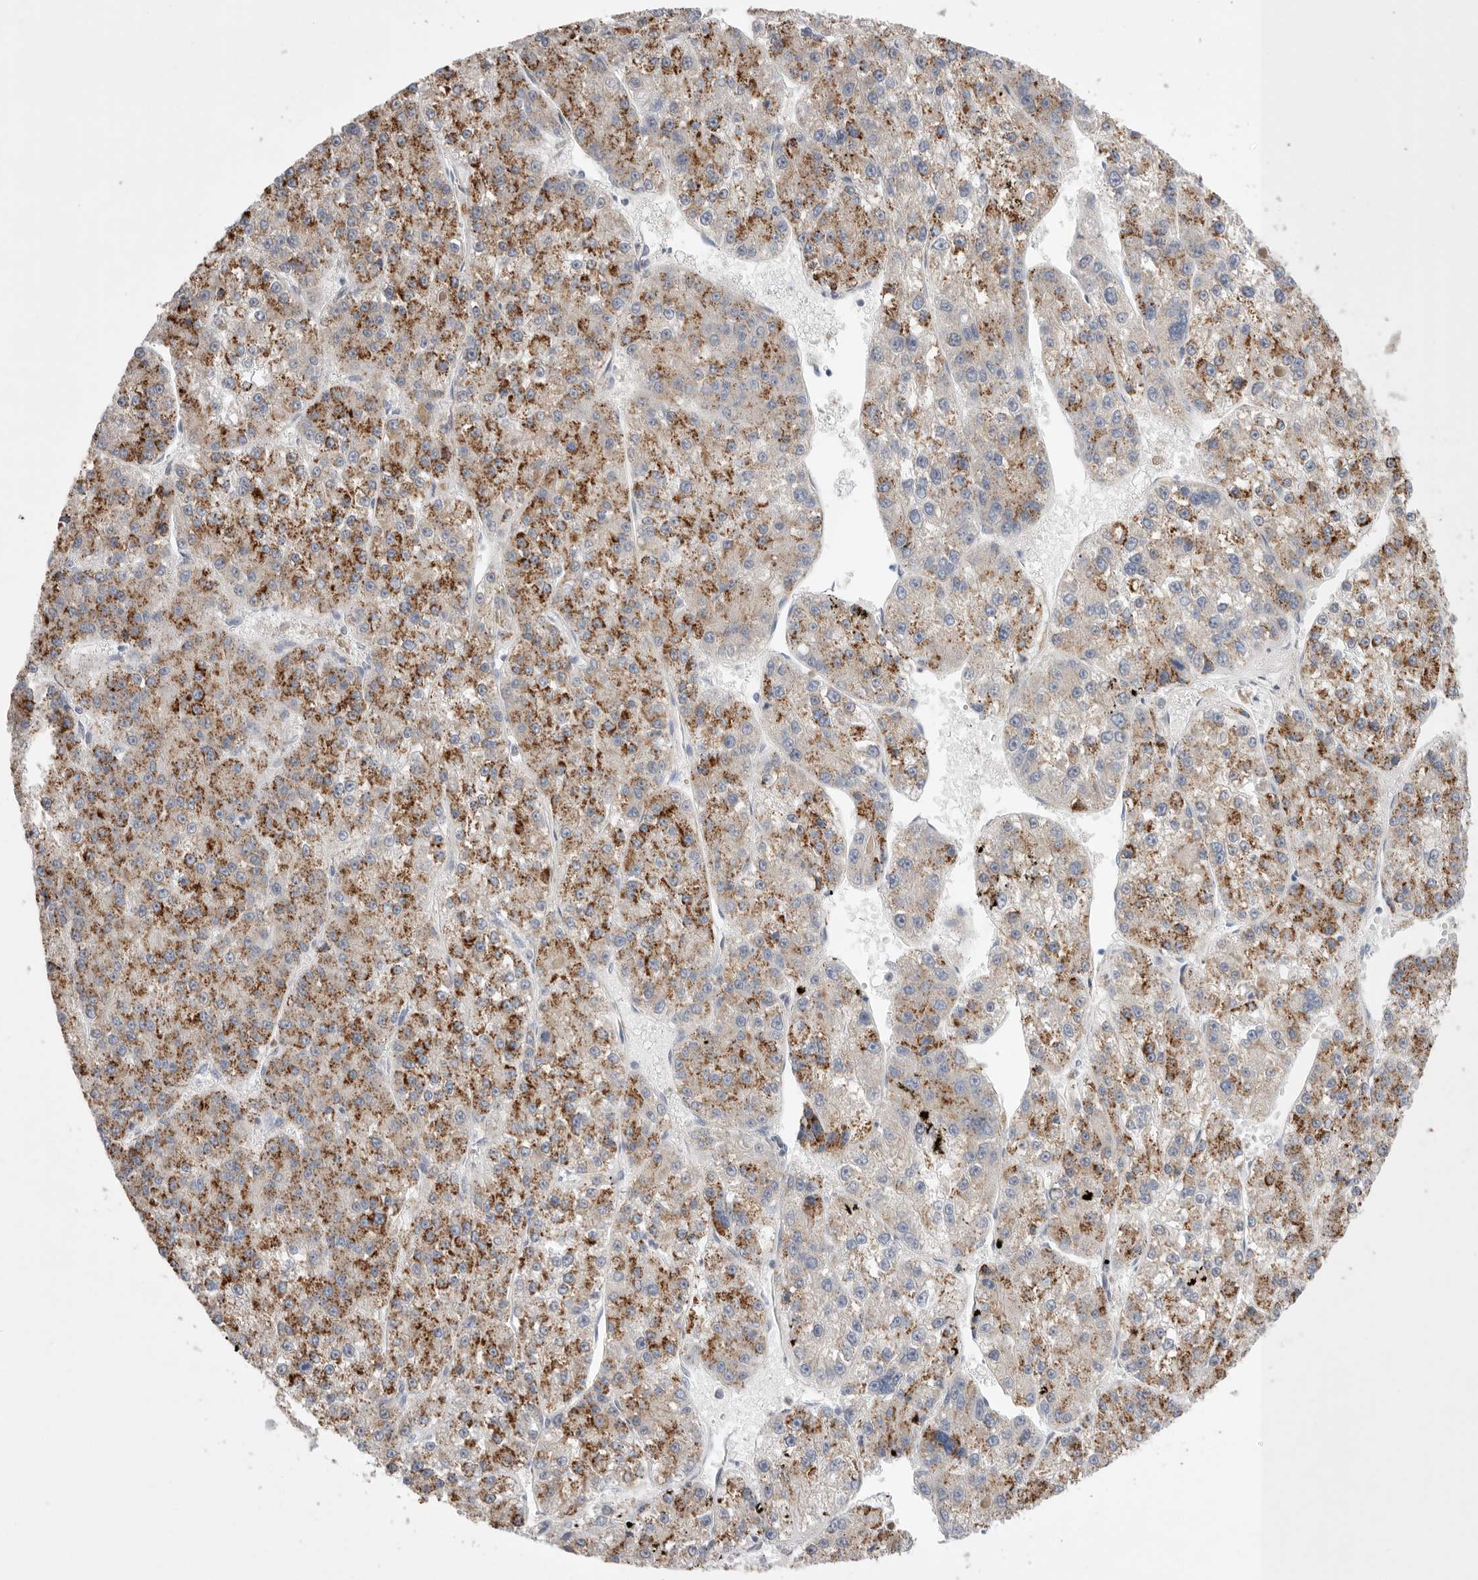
{"staining": {"intensity": "moderate", "quantity": ">75%", "location": "cytoplasmic/membranous"}, "tissue": "liver cancer", "cell_type": "Tumor cells", "image_type": "cancer", "snomed": [{"axis": "morphology", "description": "Carcinoma, Hepatocellular, NOS"}, {"axis": "topography", "description": "Liver"}], "caption": "Hepatocellular carcinoma (liver) was stained to show a protein in brown. There is medium levels of moderate cytoplasmic/membranous expression in about >75% of tumor cells.", "gene": "CCDC126", "patient": {"sex": "female", "age": 73}}